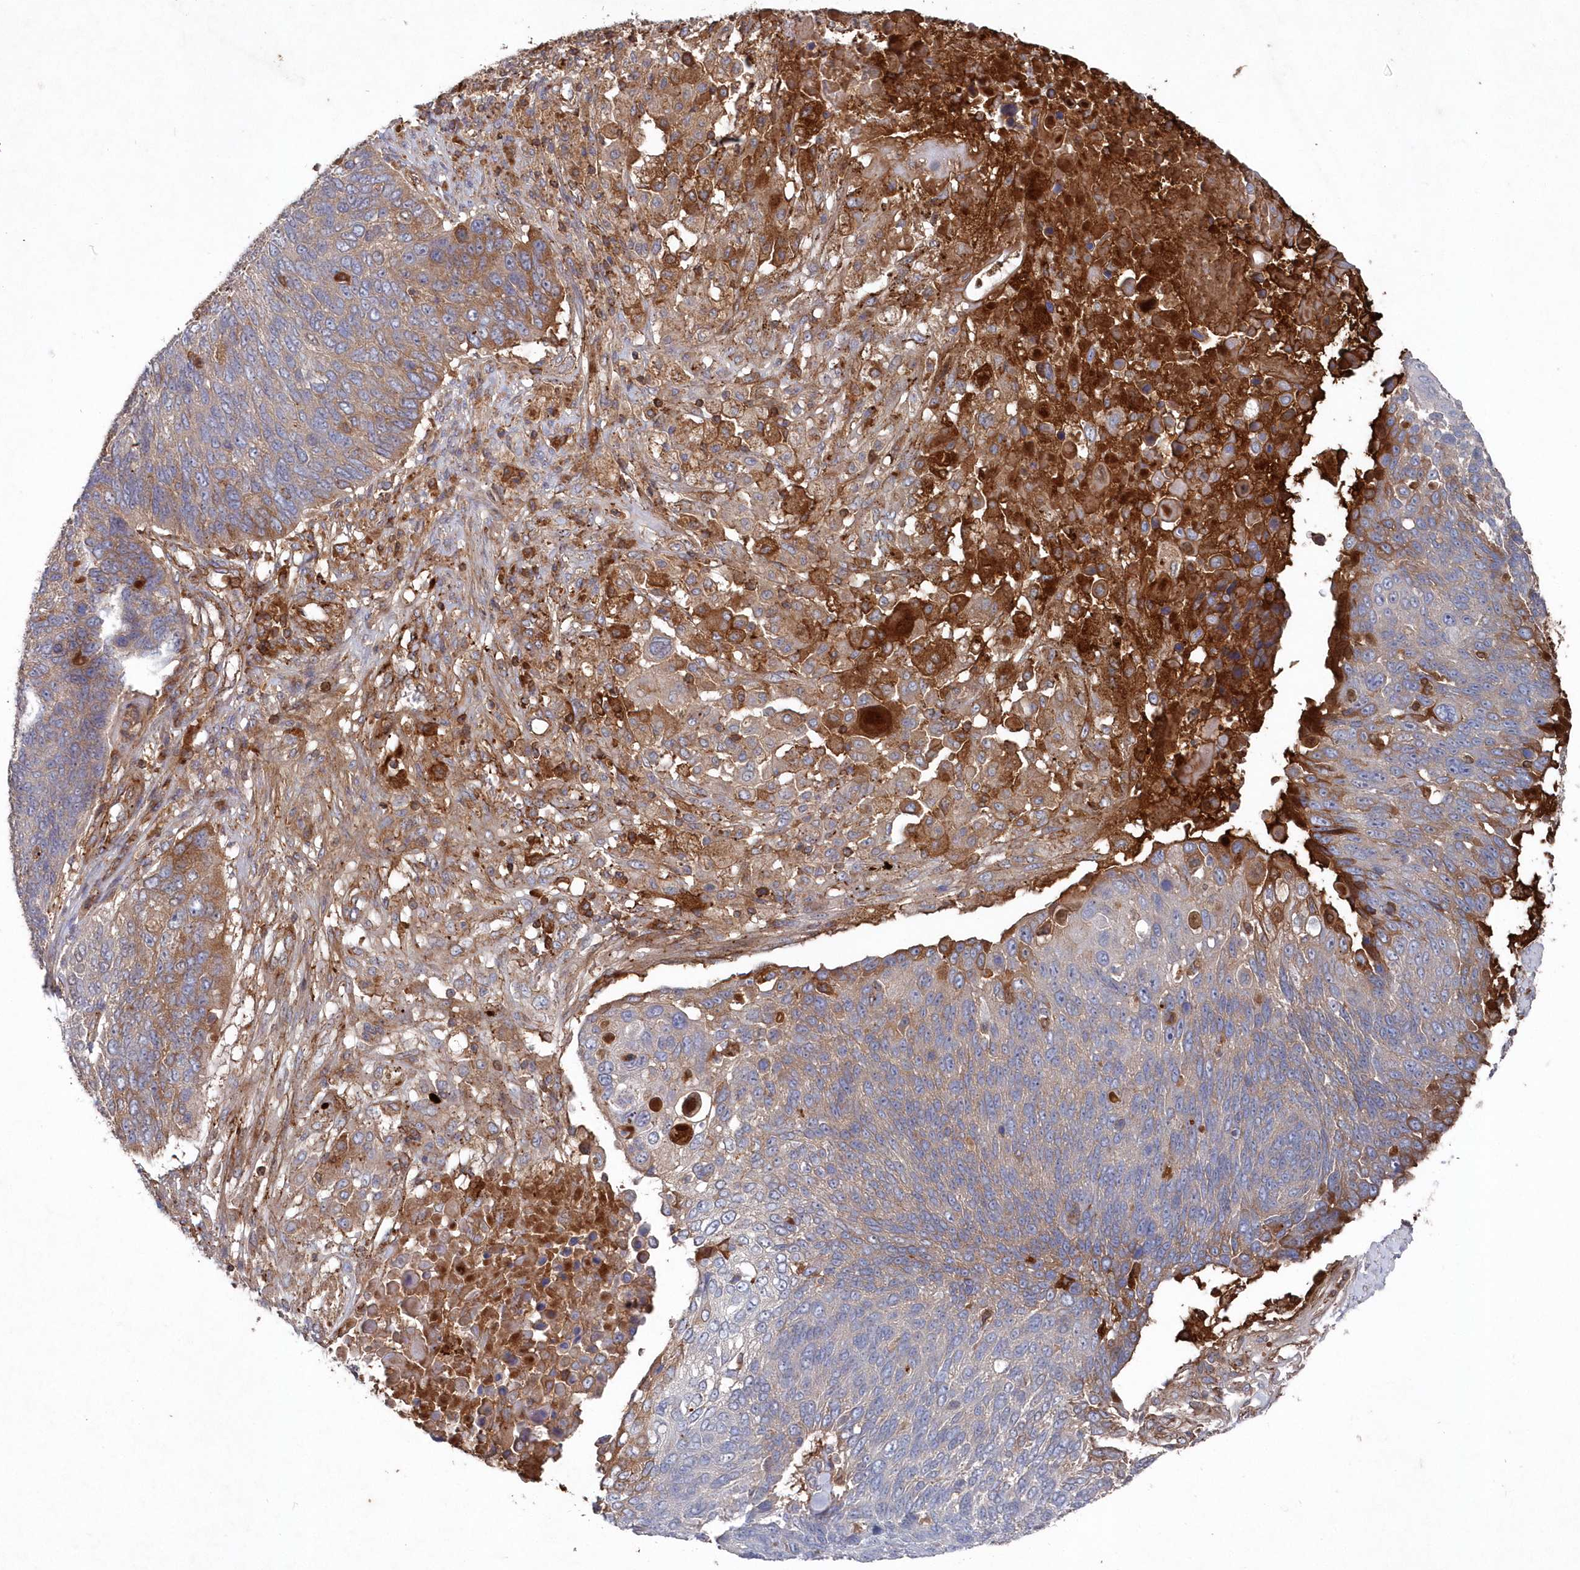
{"staining": {"intensity": "moderate", "quantity": "<25%", "location": "cytoplasmic/membranous"}, "tissue": "lung cancer", "cell_type": "Tumor cells", "image_type": "cancer", "snomed": [{"axis": "morphology", "description": "Squamous cell carcinoma, NOS"}, {"axis": "topography", "description": "Lung"}], "caption": "Lung cancer (squamous cell carcinoma) stained for a protein reveals moderate cytoplasmic/membranous positivity in tumor cells.", "gene": "ABHD14B", "patient": {"sex": "male", "age": 66}}